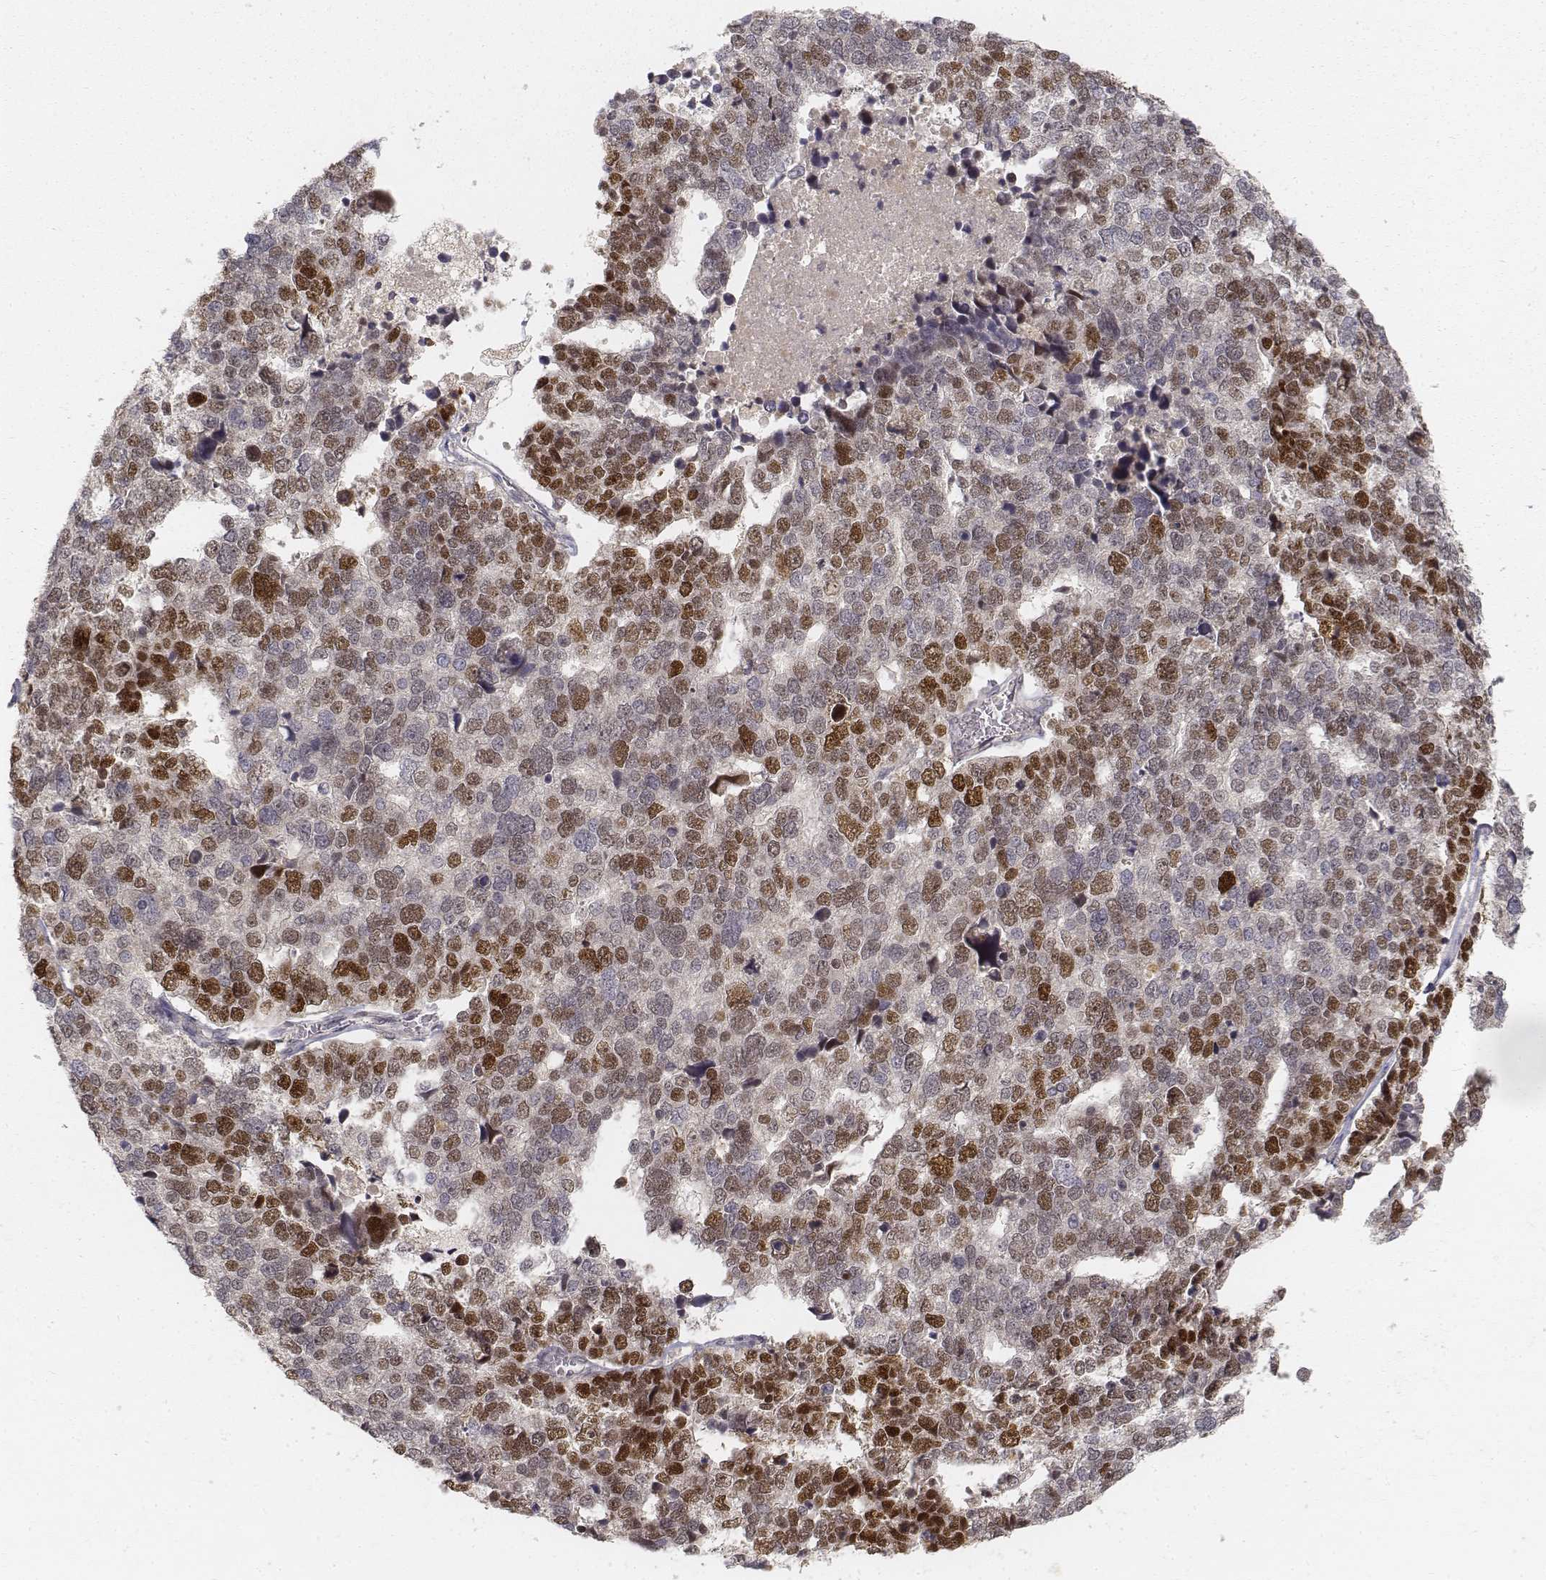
{"staining": {"intensity": "strong", "quantity": "25%-75%", "location": "nuclear"}, "tissue": "stomach cancer", "cell_type": "Tumor cells", "image_type": "cancer", "snomed": [{"axis": "morphology", "description": "Adenocarcinoma, NOS"}, {"axis": "topography", "description": "Stomach"}], "caption": "Stomach cancer stained with immunohistochemistry (IHC) displays strong nuclear positivity in approximately 25%-75% of tumor cells.", "gene": "FANCD2", "patient": {"sex": "male", "age": 69}}